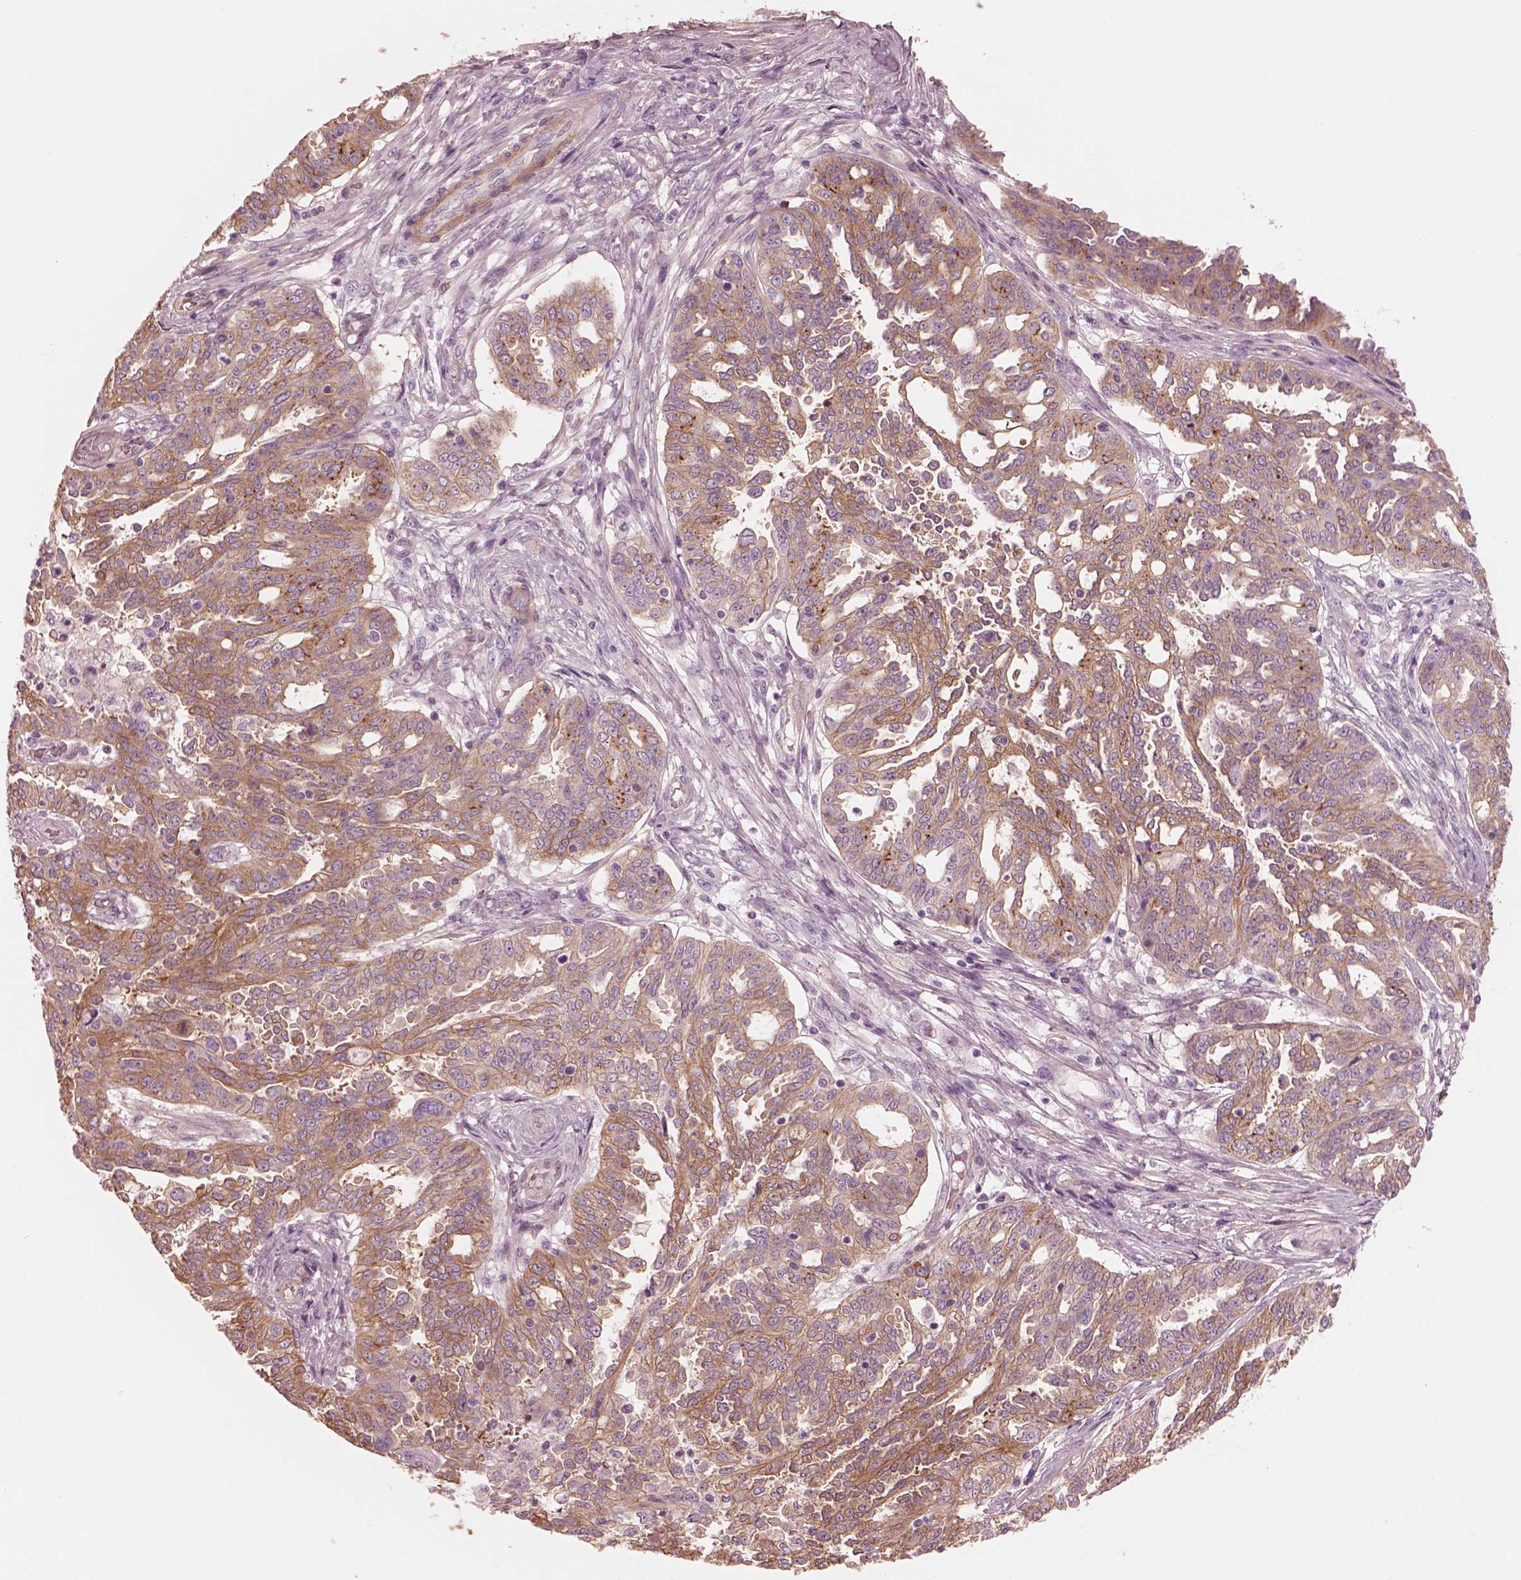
{"staining": {"intensity": "moderate", "quantity": ">75%", "location": "cytoplasmic/membranous"}, "tissue": "ovarian cancer", "cell_type": "Tumor cells", "image_type": "cancer", "snomed": [{"axis": "morphology", "description": "Cystadenocarcinoma, serous, NOS"}, {"axis": "topography", "description": "Ovary"}], "caption": "This image exhibits serous cystadenocarcinoma (ovarian) stained with immunohistochemistry (IHC) to label a protein in brown. The cytoplasmic/membranous of tumor cells show moderate positivity for the protein. Nuclei are counter-stained blue.", "gene": "ELAPOR1", "patient": {"sex": "female", "age": 67}}